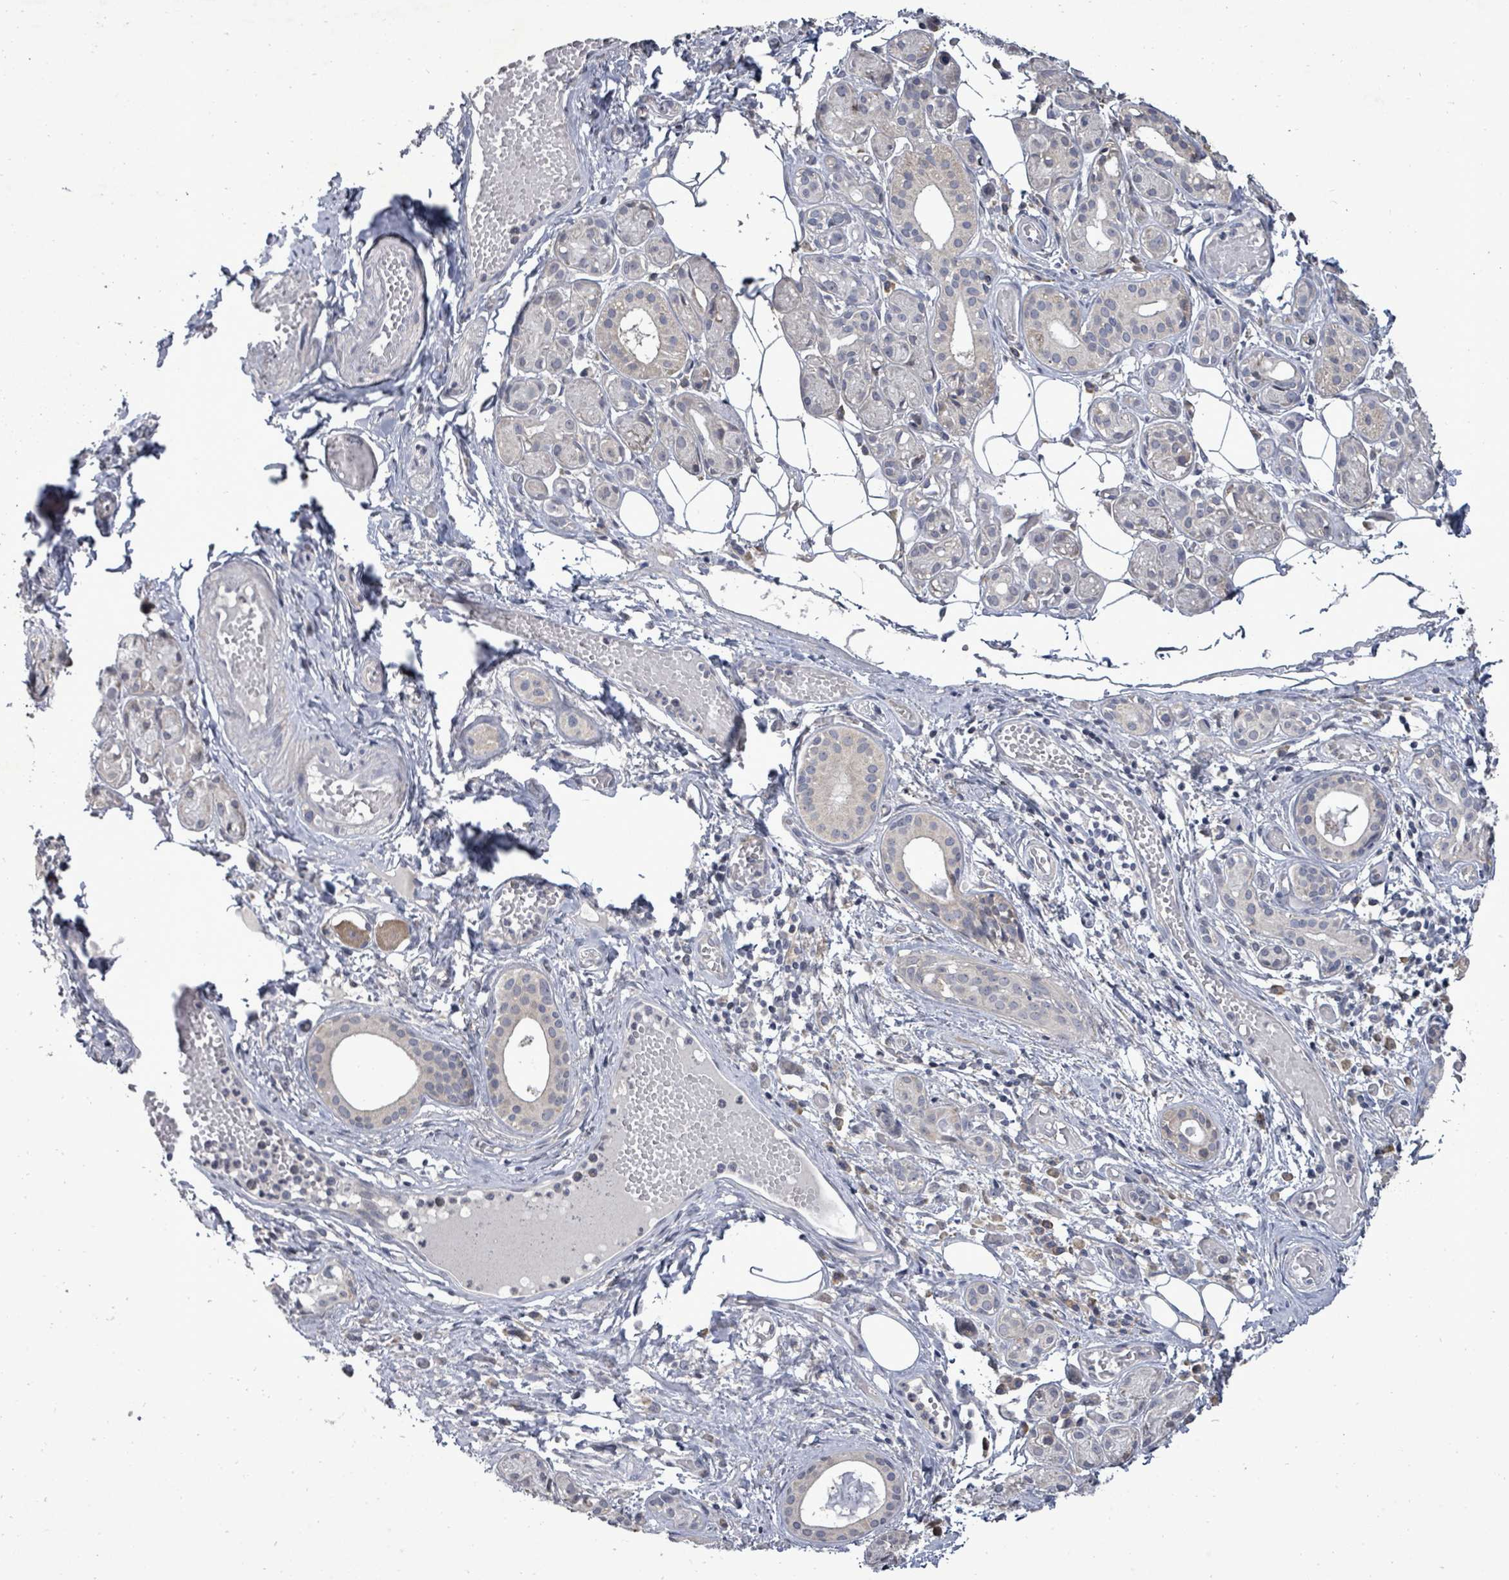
{"staining": {"intensity": "moderate", "quantity": "<25%", "location": "cytoplasmic/membranous"}, "tissue": "salivary gland", "cell_type": "Glandular cells", "image_type": "normal", "snomed": [{"axis": "morphology", "description": "Normal tissue, NOS"}, {"axis": "topography", "description": "Salivary gland"}], "caption": "Immunohistochemical staining of unremarkable salivary gland reveals <25% levels of moderate cytoplasmic/membranous protein expression in about <25% of glandular cells. (DAB (3,3'-diaminobenzidine) IHC, brown staining for protein, blue staining for nuclei).", "gene": "POMGNT2", "patient": {"sex": "male", "age": 82}}